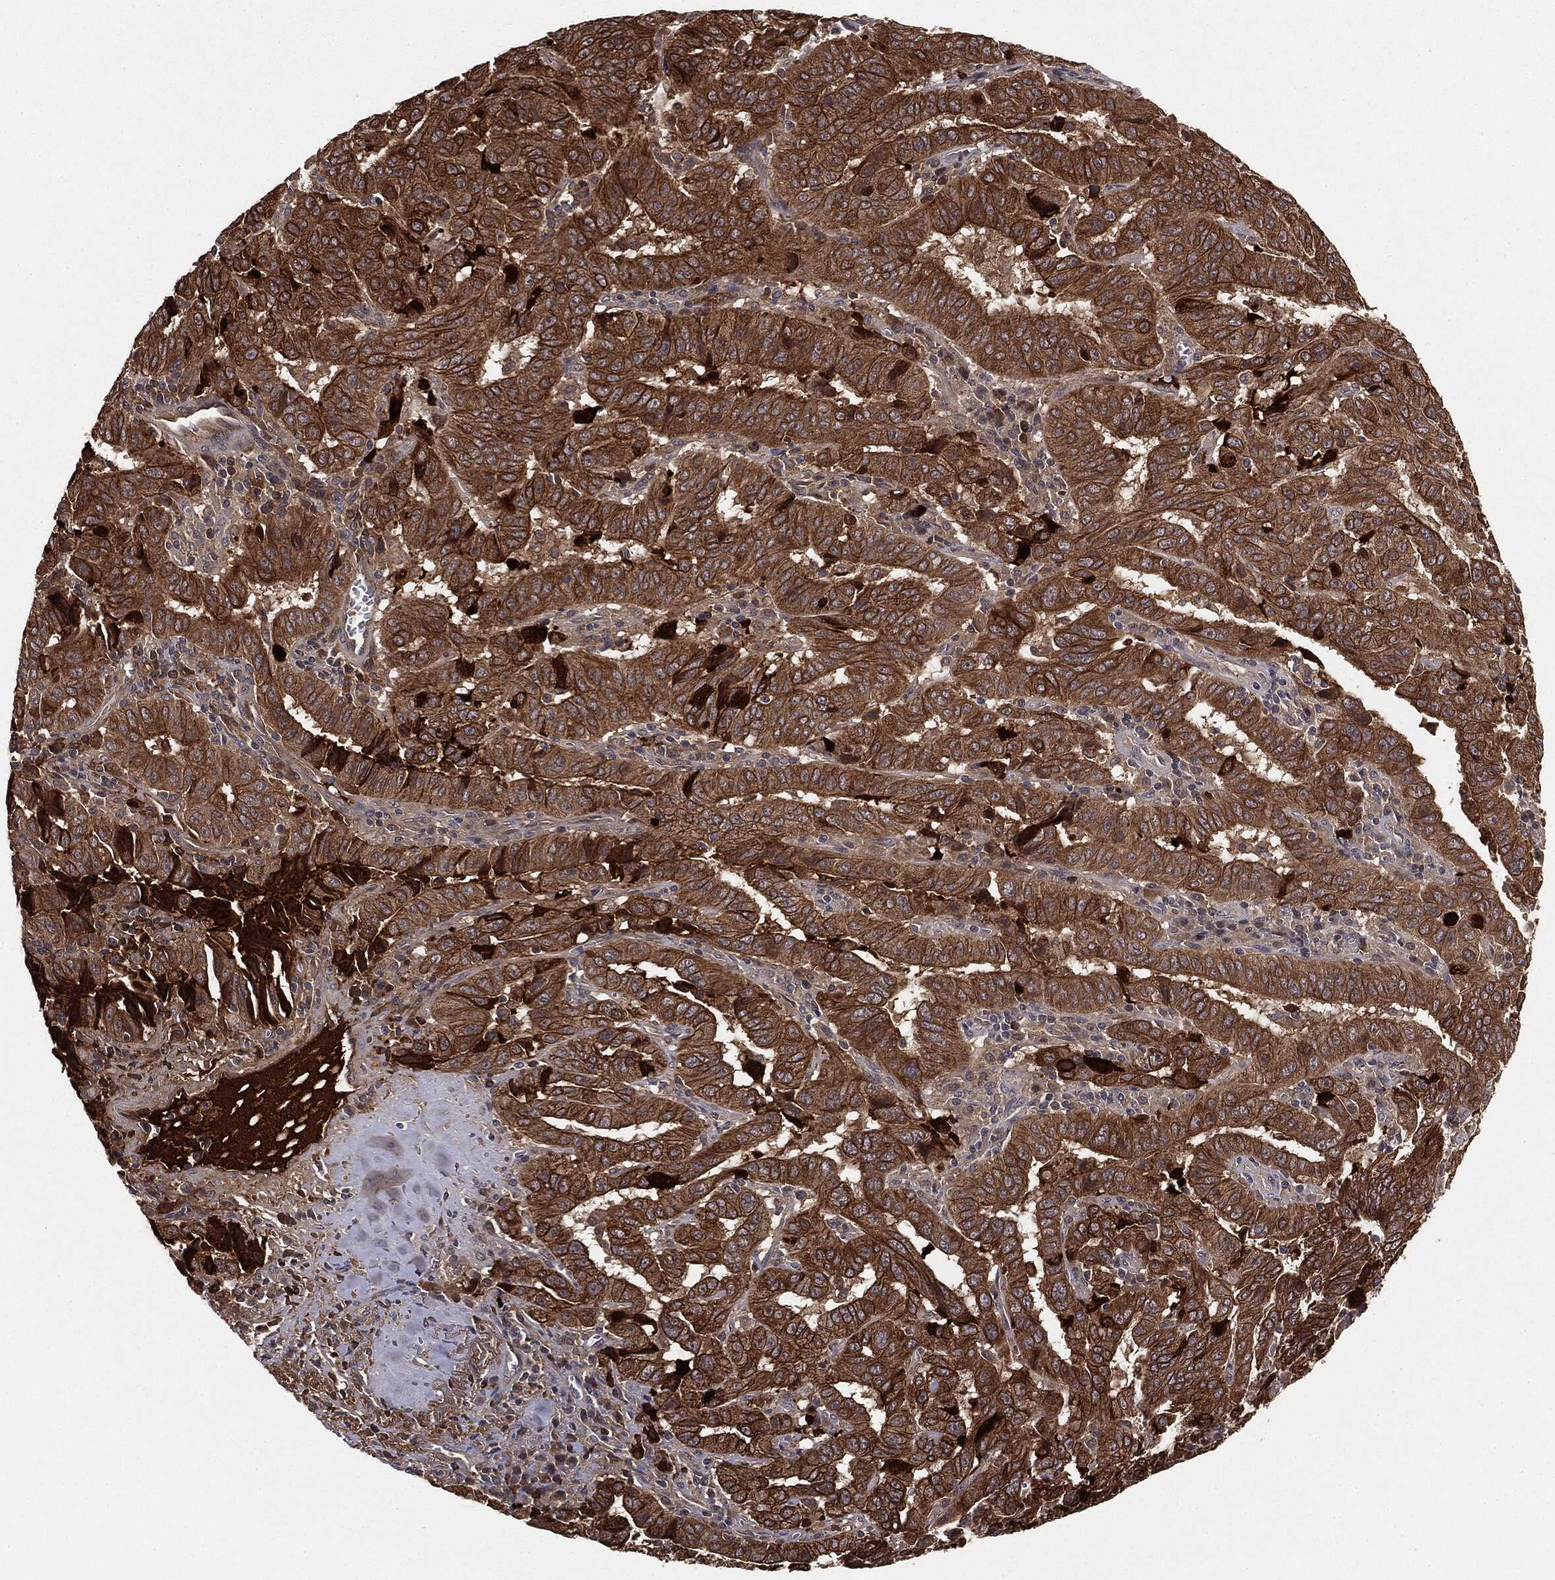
{"staining": {"intensity": "strong", "quantity": ">75%", "location": "cytoplasmic/membranous"}, "tissue": "pancreatic cancer", "cell_type": "Tumor cells", "image_type": "cancer", "snomed": [{"axis": "morphology", "description": "Adenocarcinoma, NOS"}, {"axis": "topography", "description": "Pancreas"}], "caption": "The immunohistochemical stain labels strong cytoplasmic/membranous expression in tumor cells of pancreatic cancer tissue. Nuclei are stained in blue.", "gene": "KRT7", "patient": {"sex": "male", "age": 63}}